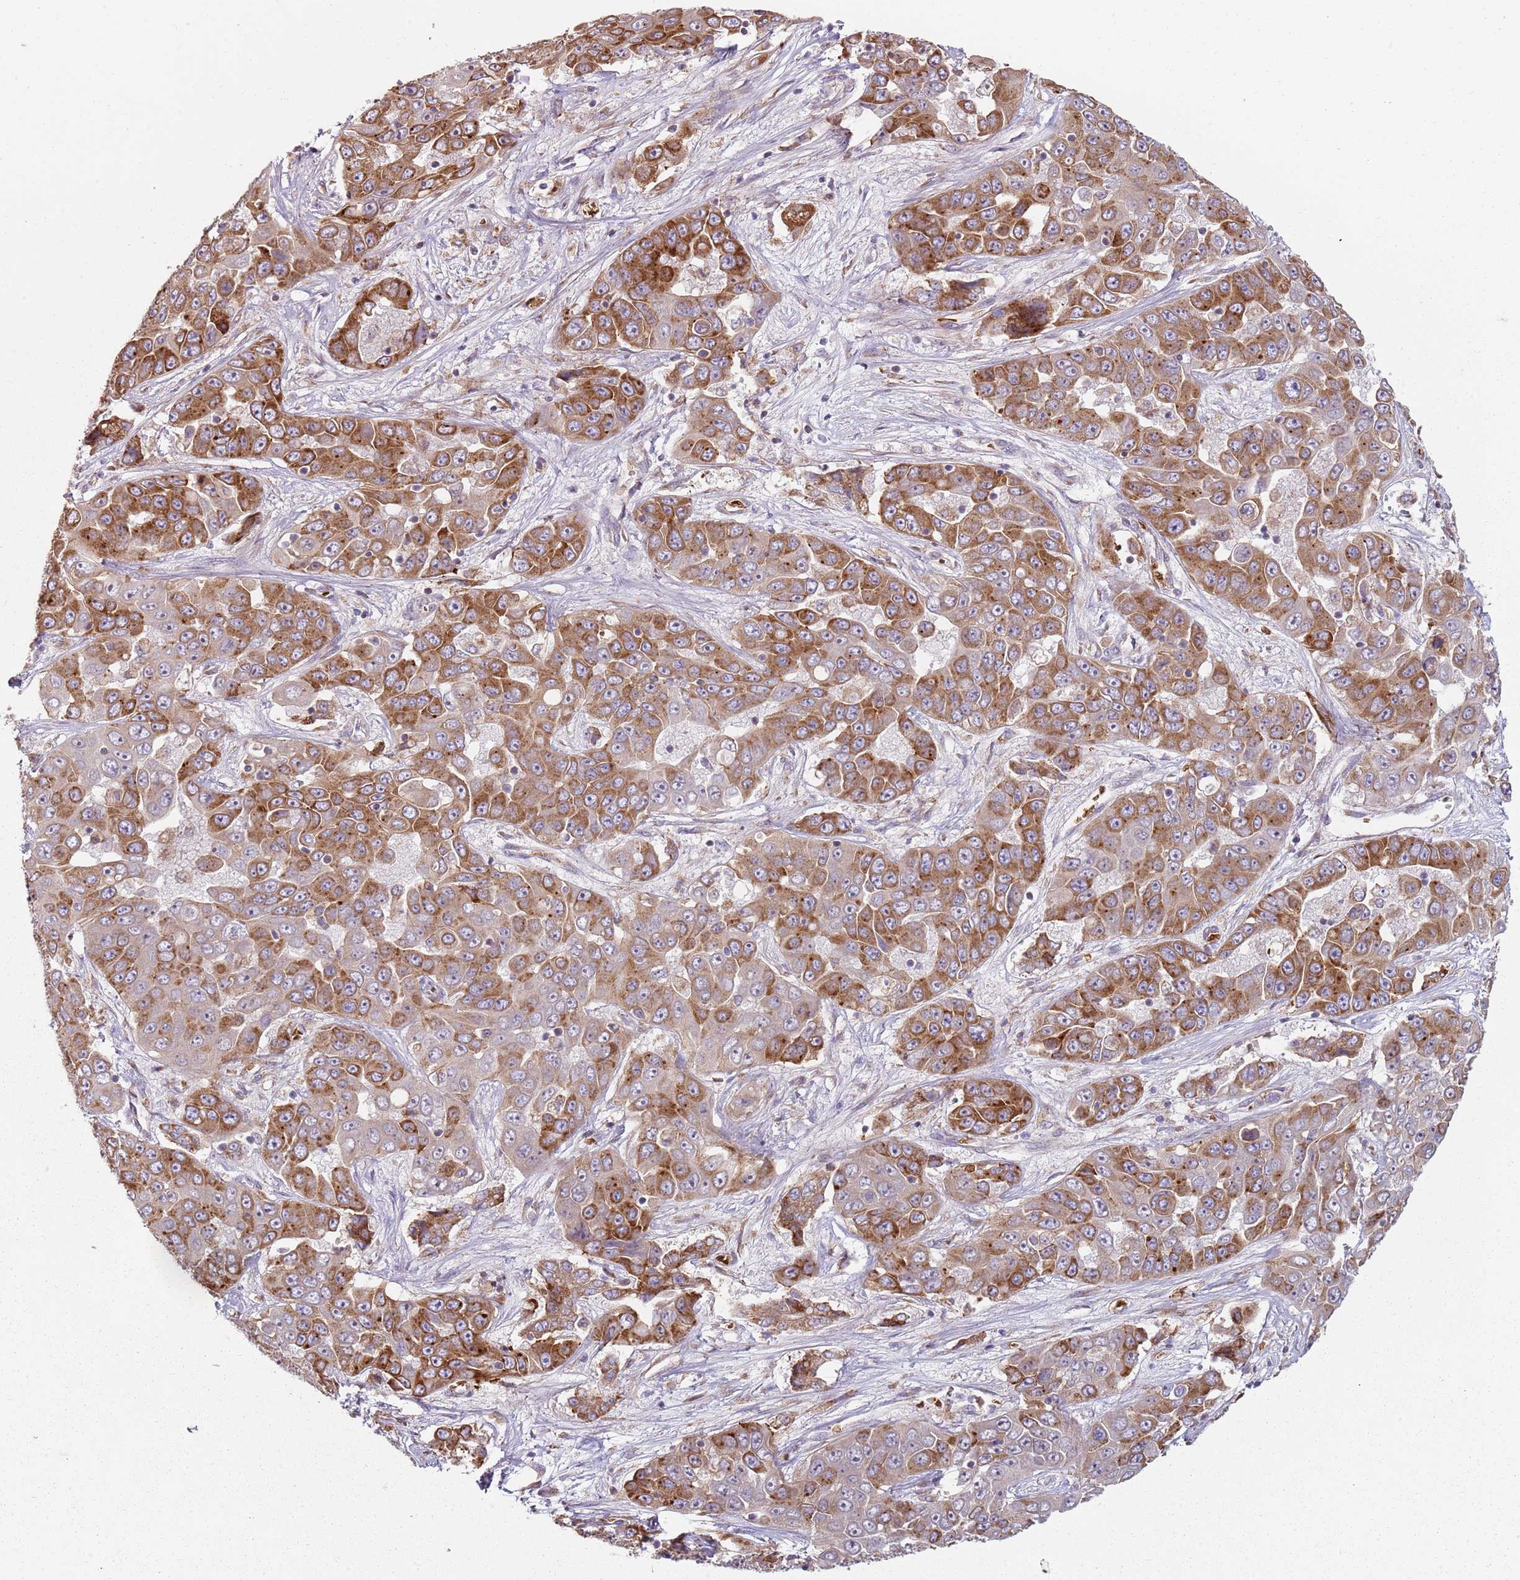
{"staining": {"intensity": "strong", "quantity": ">75%", "location": "cytoplasmic/membranous"}, "tissue": "liver cancer", "cell_type": "Tumor cells", "image_type": "cancer", "snomed": [{"axis": "morphology", "description": "Cholangiocarcinoma"}, {"axis": "topography", "description": "Liver"}], "caption": "Strong cytoplasmic/membranous staining is identified in about >75% of tumor cells in liver cholangiocarcinoma.", "gene": "SPATA2", "patient": {"sex": "female", "age": 52}}